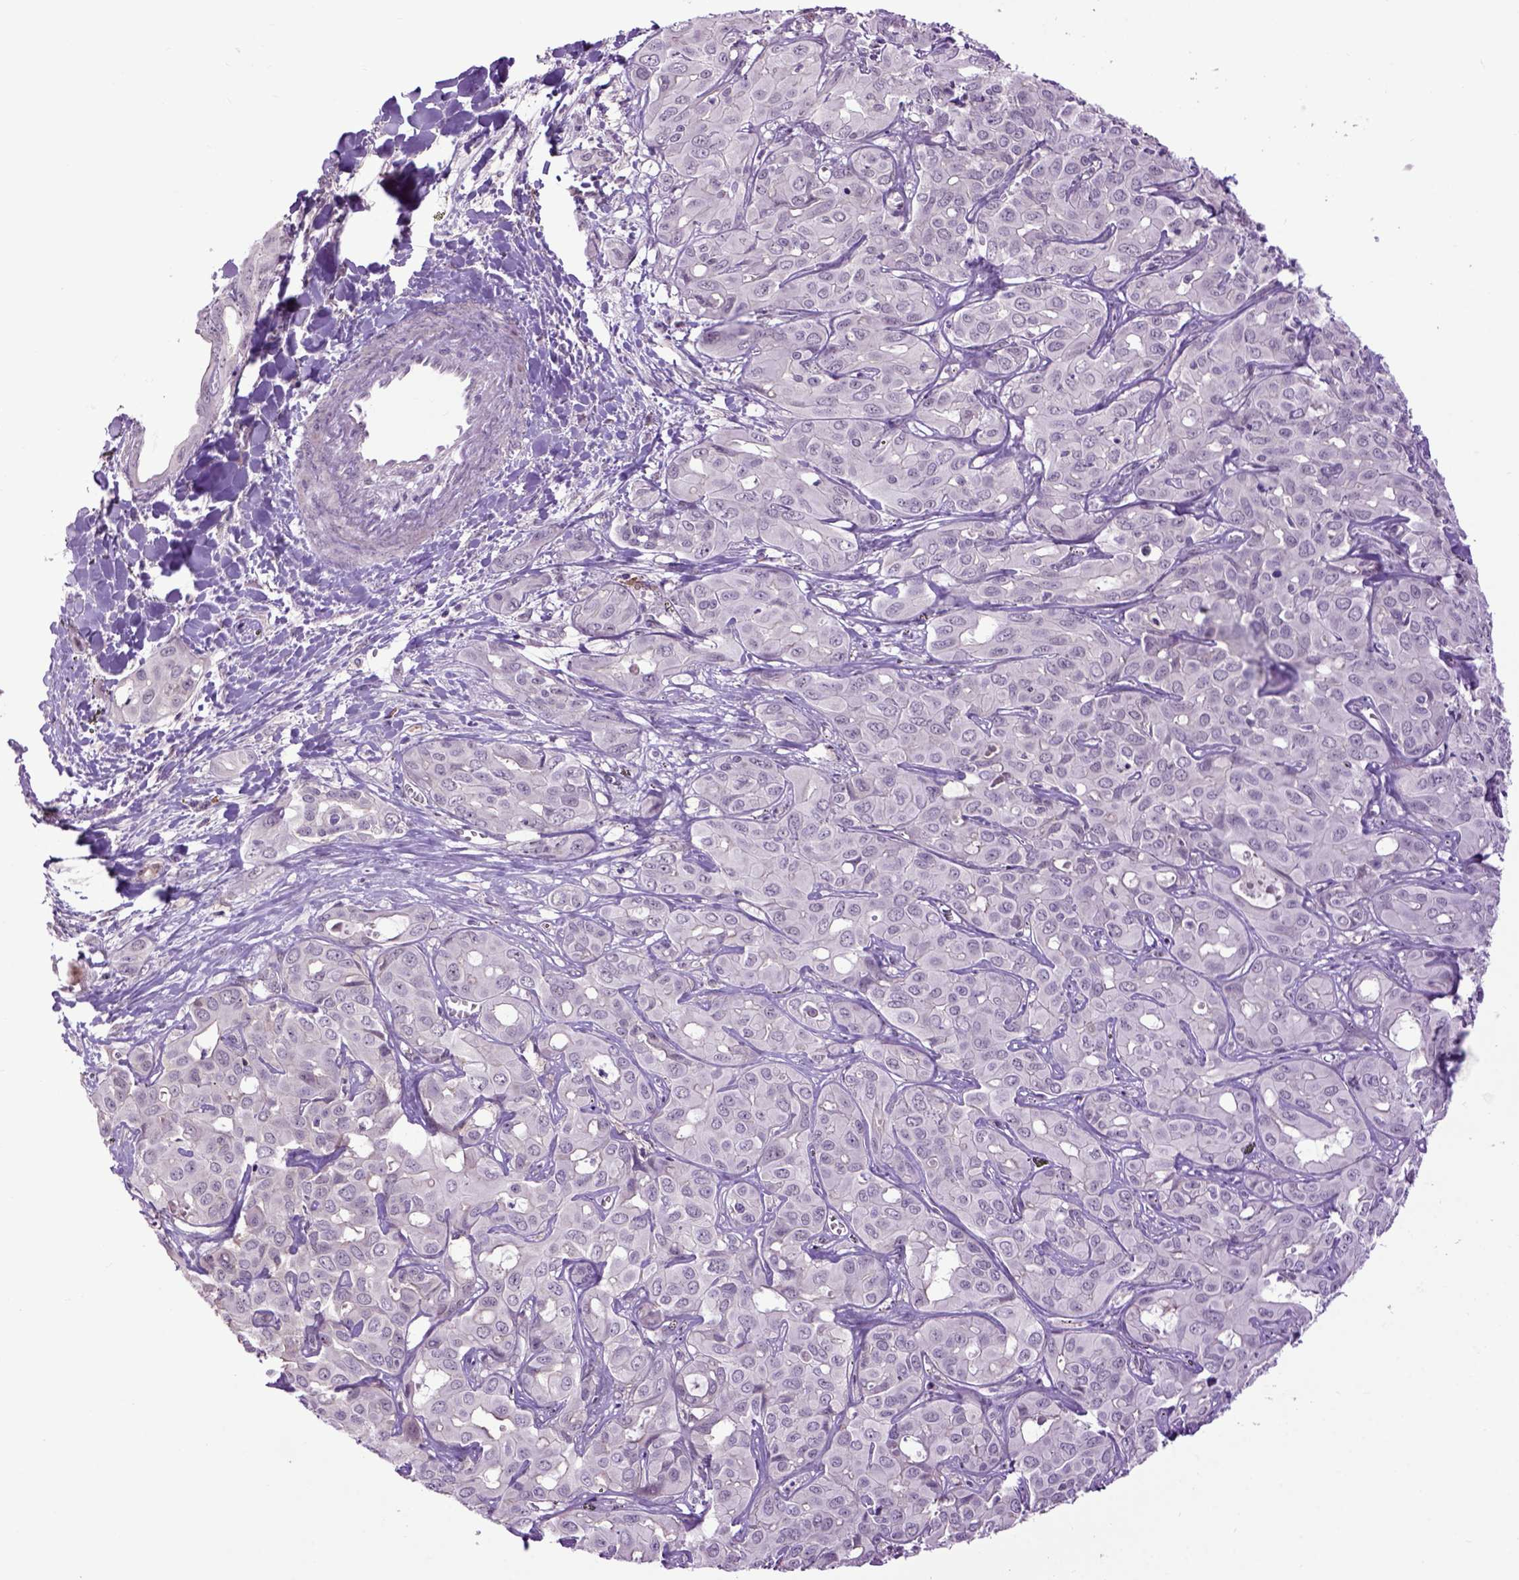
{"staining": {"intensity": "negative", "quantity": "none", "location": "none"}, "tissue": "liver cancer", "cell_type": "Tumor cells", "image_type": "cancer", "snomed": [{"axis": "morphology", "description": "Cholangiocarcinoma"}, {"axis": "topography", "description": "Liver"}], "caption": "A micrograph of human liver cholangiocarcinoma is negative for staining in tumor cells. (DAB (3,3'-diaminobenzidine) IHC, high magnification).", "gene": "EMILIN3", "patient": {"sex": "female", "age": 60}}